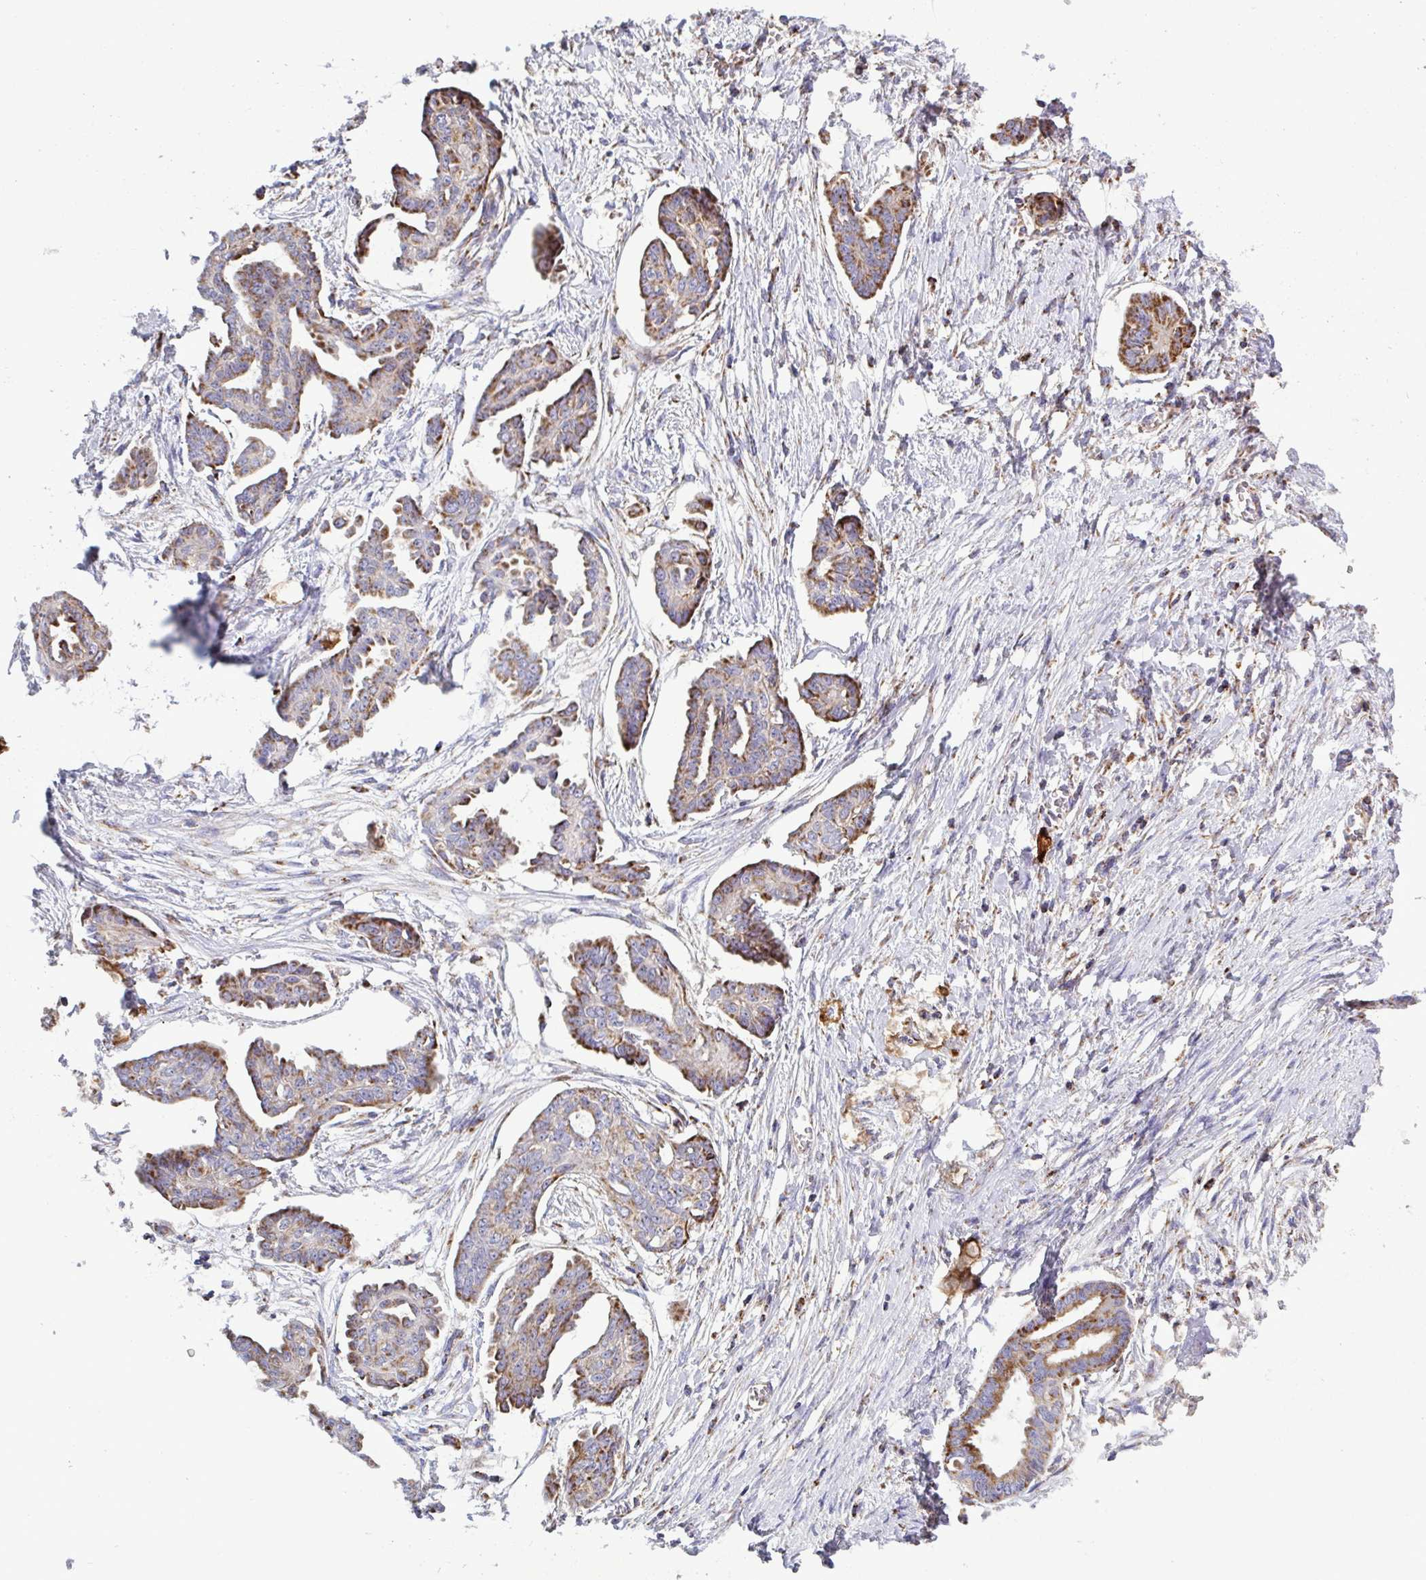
{"staining": {"intensity": "strong", "quantity": ">75%", "location": "cytoplasmic/membranous"}, "tissue": "ovarian cancer", "cell_type": "Tumor cells", "image_type": "cancer", "snomed": [{"axis": "morphology", "description": "Cystadenocarcinoma, serous, NOS"}, {"axis": "topography", "description": "Ovary"}], "caption": "High-magnification brightfield microscopy of serous cystadenocarcinoma (ovarian) stained with DAB (brown) and counterstained with hematoxylin (blue). tumor cells exhibit strong cytoplasmic/membranous positivity is identified in about>75% of cells. (brown staining indicates protein expression, while blue staining denotes nuclei).", "gene": "CSDE1", "patient": {"sex": "female", "age": 71}}